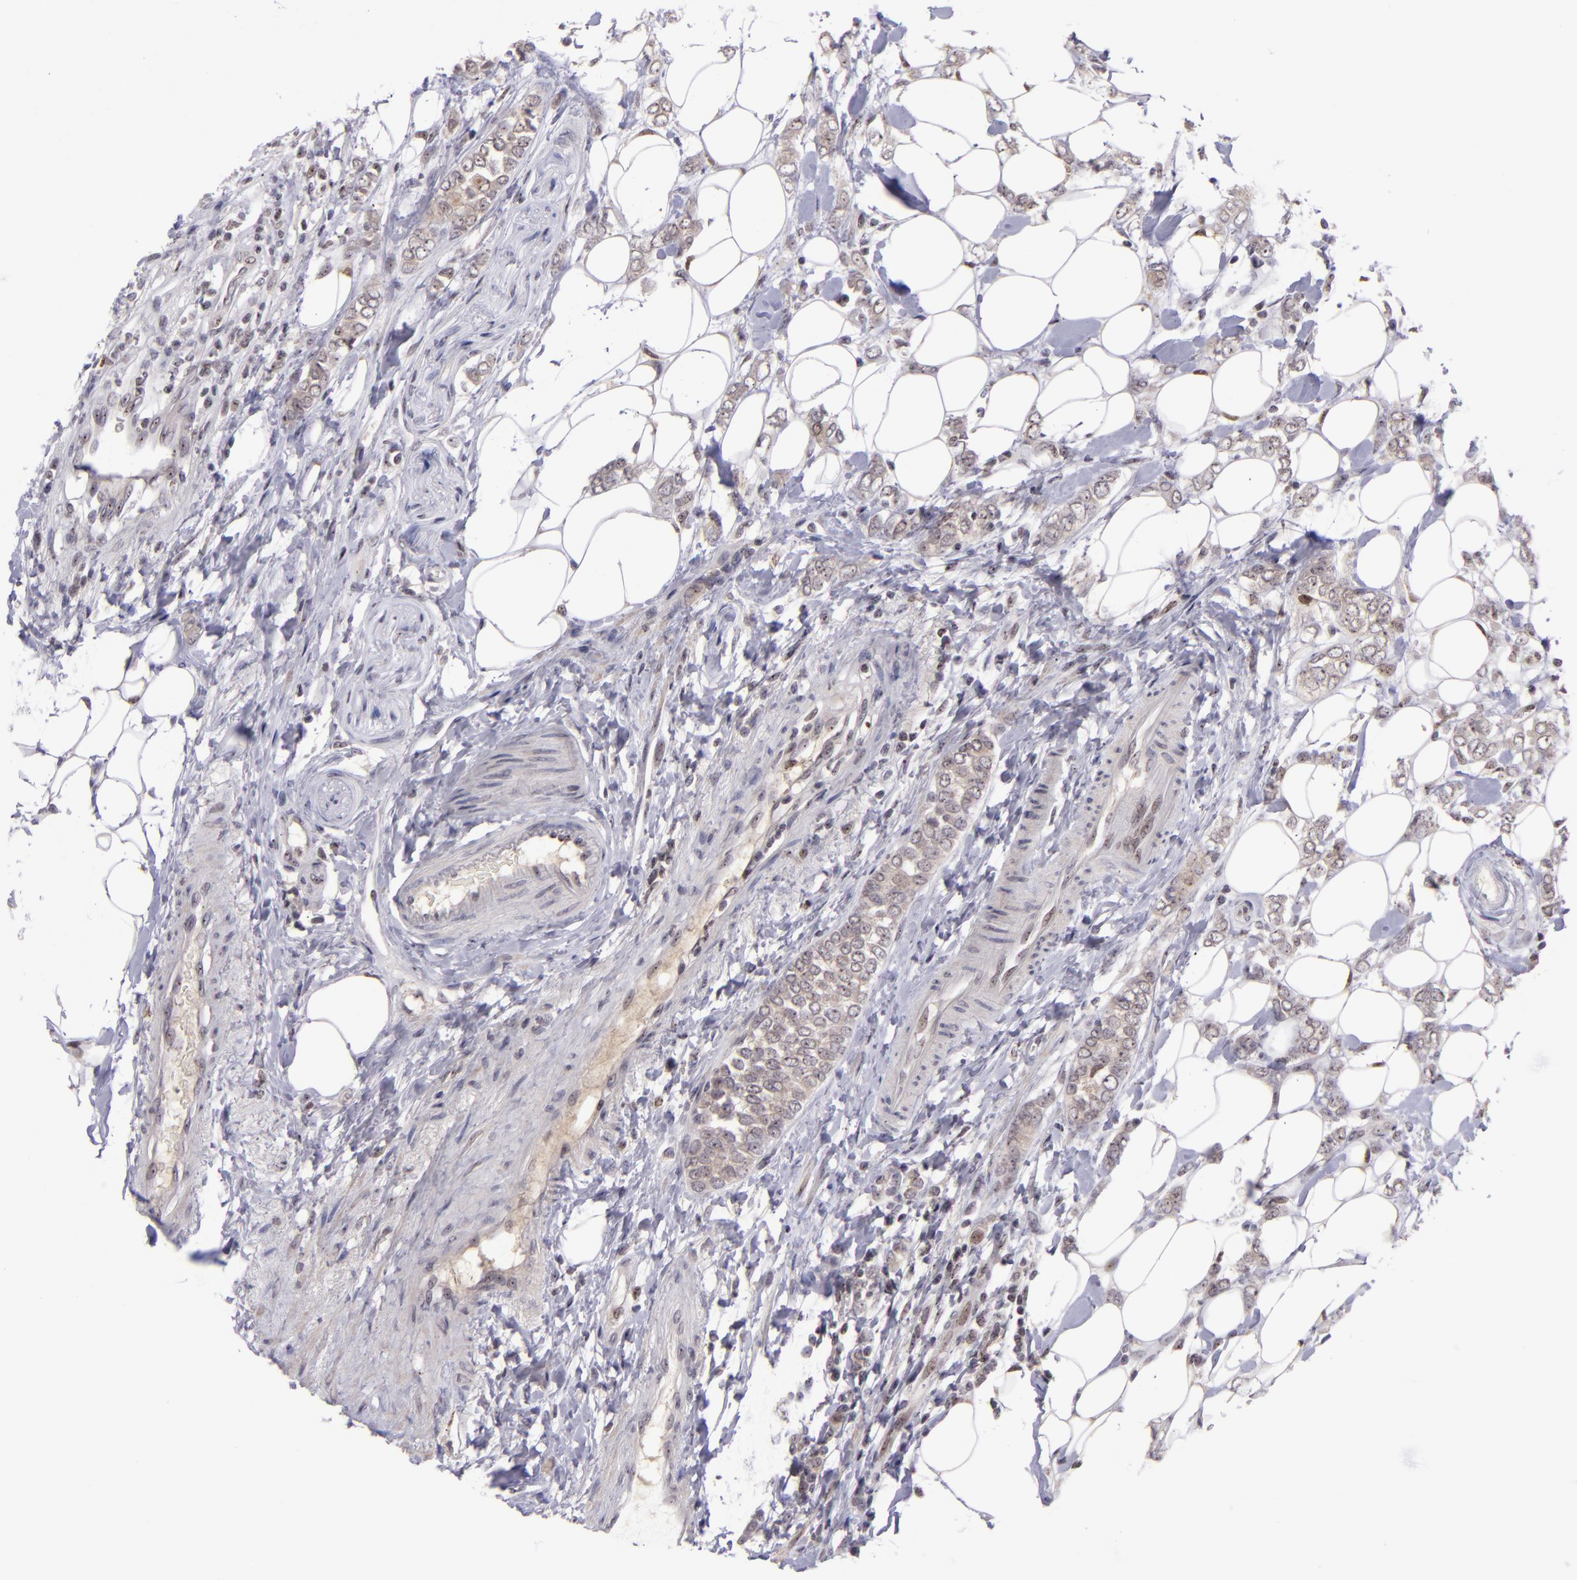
{"staining": {"intensity": "weak", "quantity": ">75%", "location": "cytoplasmic/membranous"}, "tissue": "breast cancer", "cell_type": "Tumor cells", "image_type": "cancer", "snomed": [{"axis": "morphology", "description": "Normal tissue, NOS"}, {"axis": "morphology", "description": "Lobular carcinoma"}, {"axis": "topography", "description": "Breast"}], "caption": "Weak cytoplasmic/membranous expression for a protein is identified in about >75% of tumor cells of breast cancer using immunohistochemistry (IHC).", "gene": "PCNX4", "patient": {"sex": "female", "age": 47}}